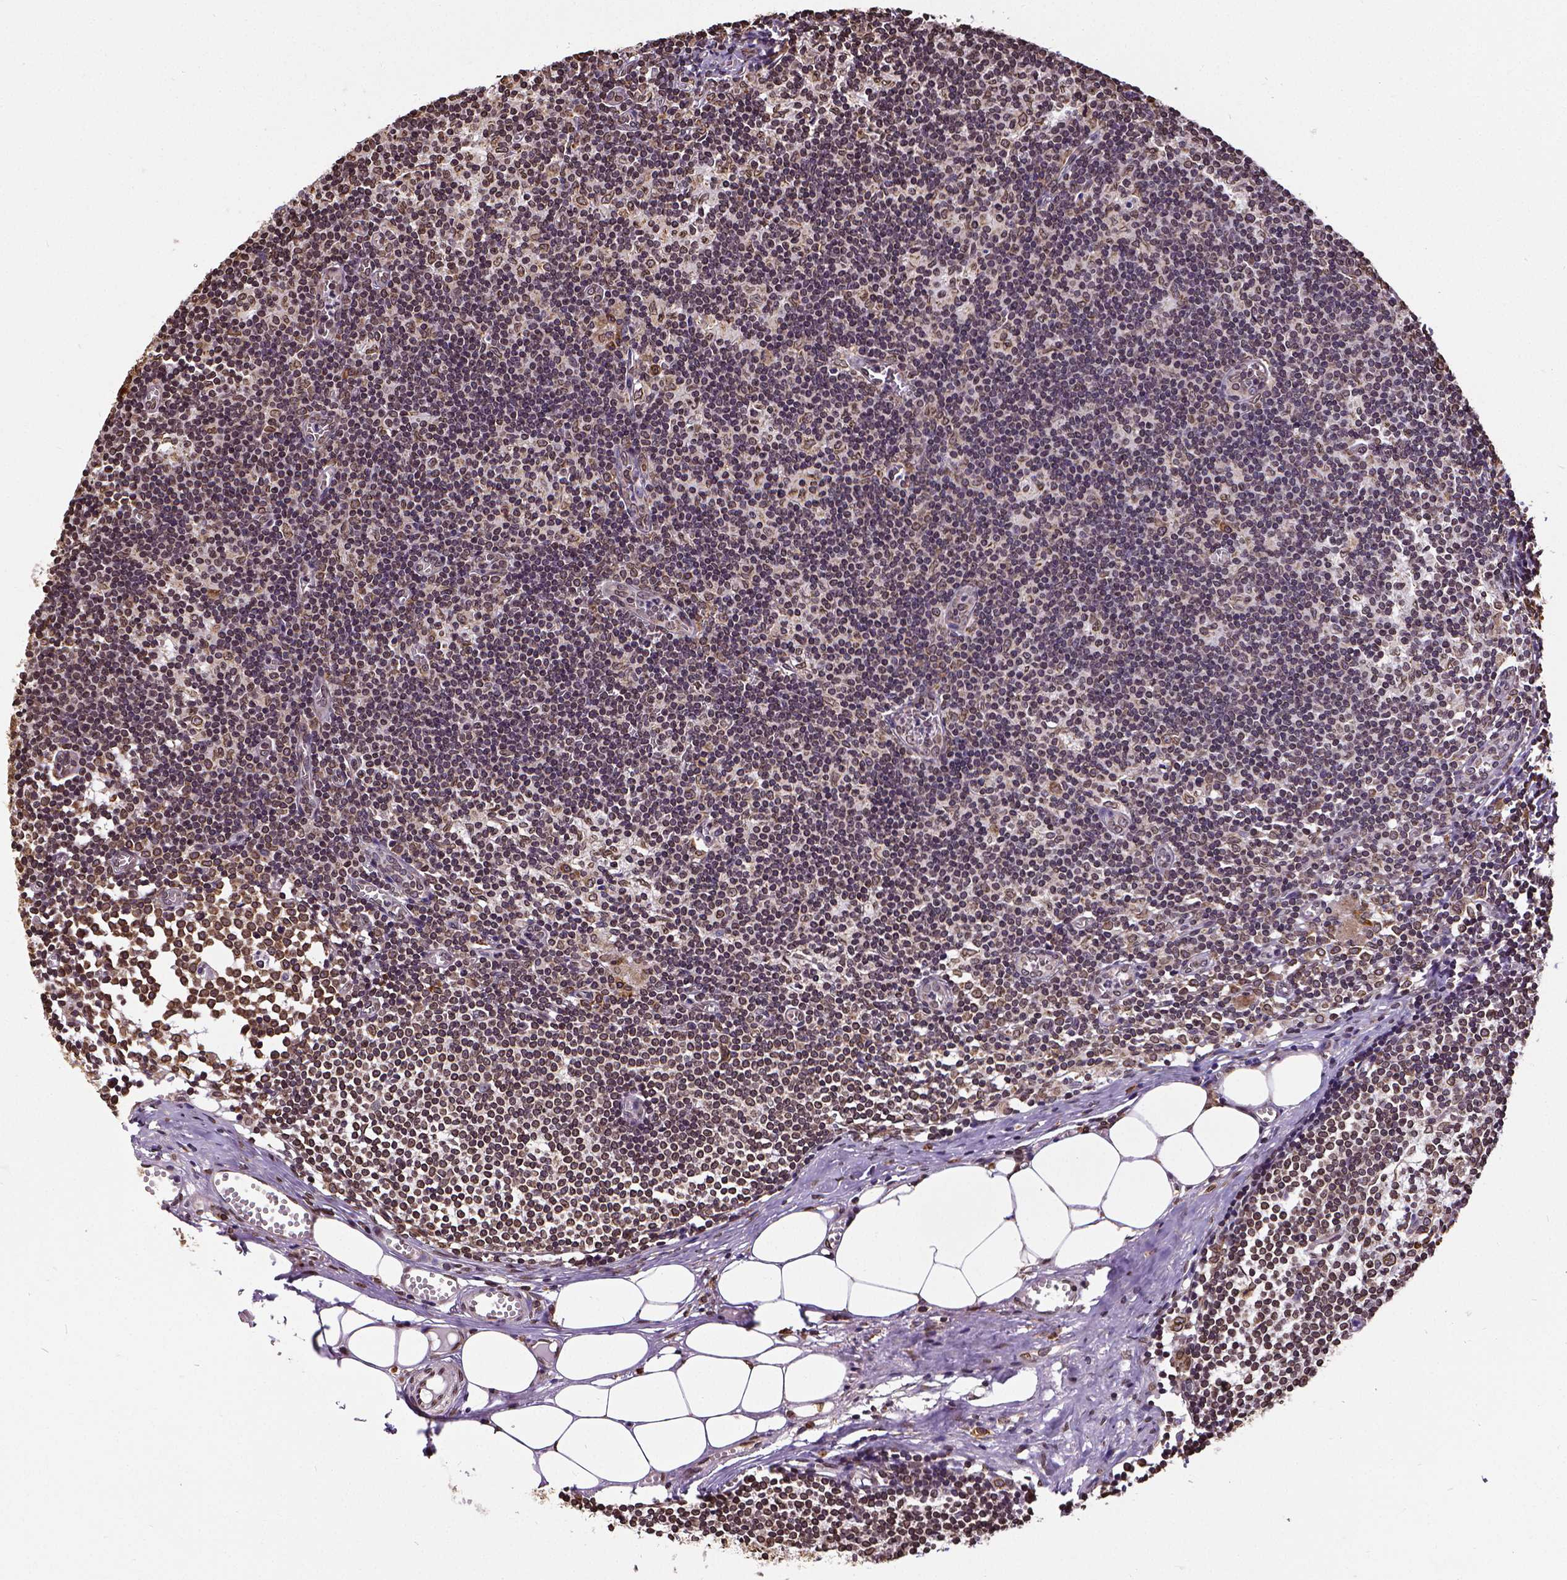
{"staining": {"intensity": "strong", "quantity": "25%-75%", "location": "cytoplasmic/membranous,nuclear"}, "tissue": "lymph node", "cell_type": "Non-germinal center cells", "image_type": "normal", "snomed": [{"axis": "morphology", "description": "Normal tissue, NOS"}, {"axis": "topography", "description": "Lymph node"}], "caption": "DAB immunohistochemical staining of benign human lymph node reveals strong cytoplasmic/membranous,nuclear protein expression in about 25%-75% of non-germinal center cells.", "gene": "MTDH", "patient": {"sex": "female", "age": 52}}